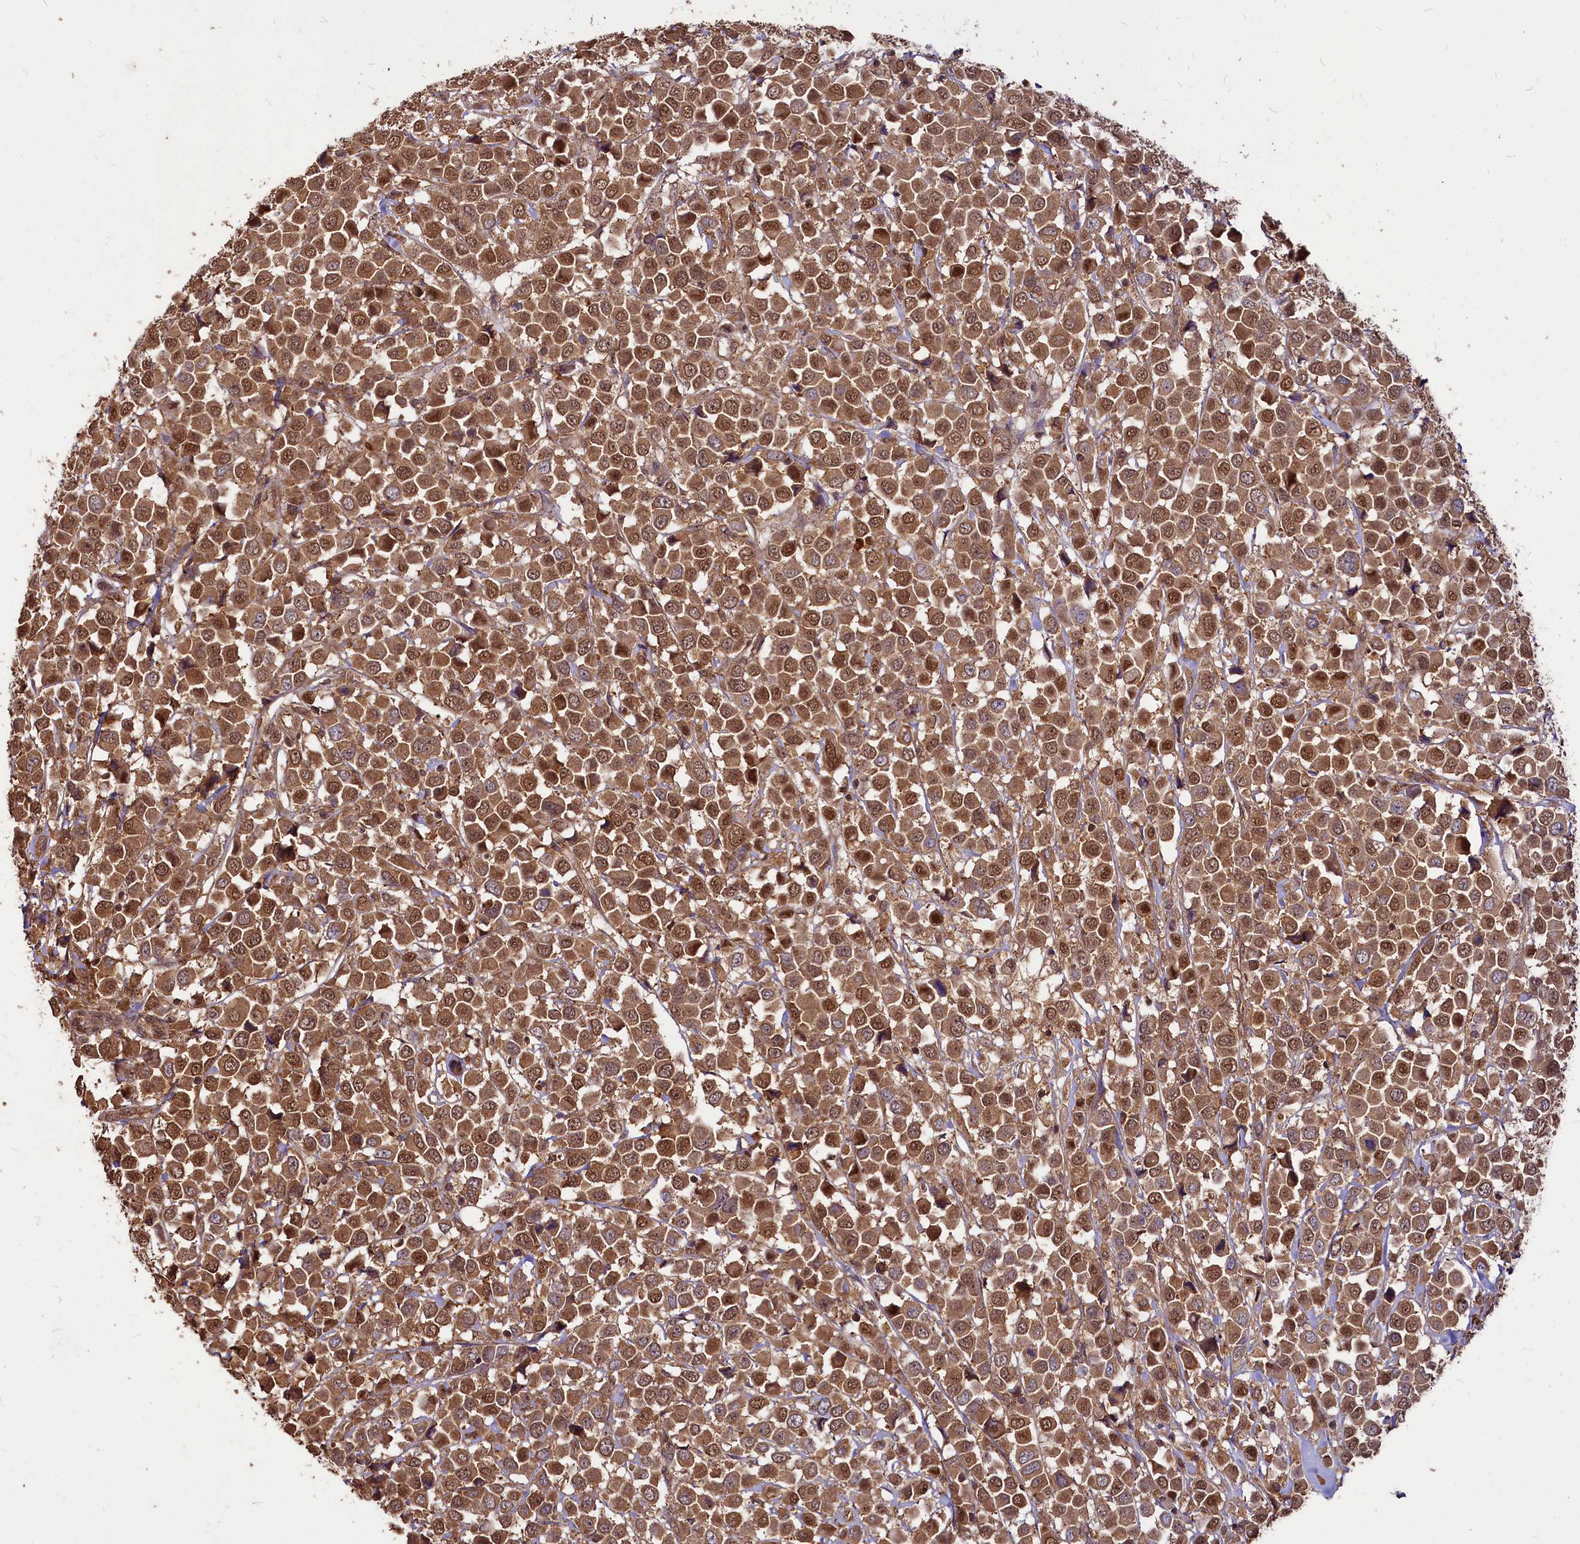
{"staining": {"intensity": "moderate", "quantity": ">75%", "location": "cytoplasmic/membranous,nuclear"}, "tissue": "breast cancer", "cell_type": "Tumor cells", "image_type": "cancer", "snomed": [{"axis": "morphology", "description": "Duct carcinoma"}, {"axis": "topography", "description": "Breast"}], "caption": "Immunohistochemical staining of breast cancer demonstrates medium levels of moderate cytoplasmic/membranous and nuclear positivity in approximately >75% of tumor cells.", "gene": "VPS51", "patient": {"sex": "female", "age": 61}}